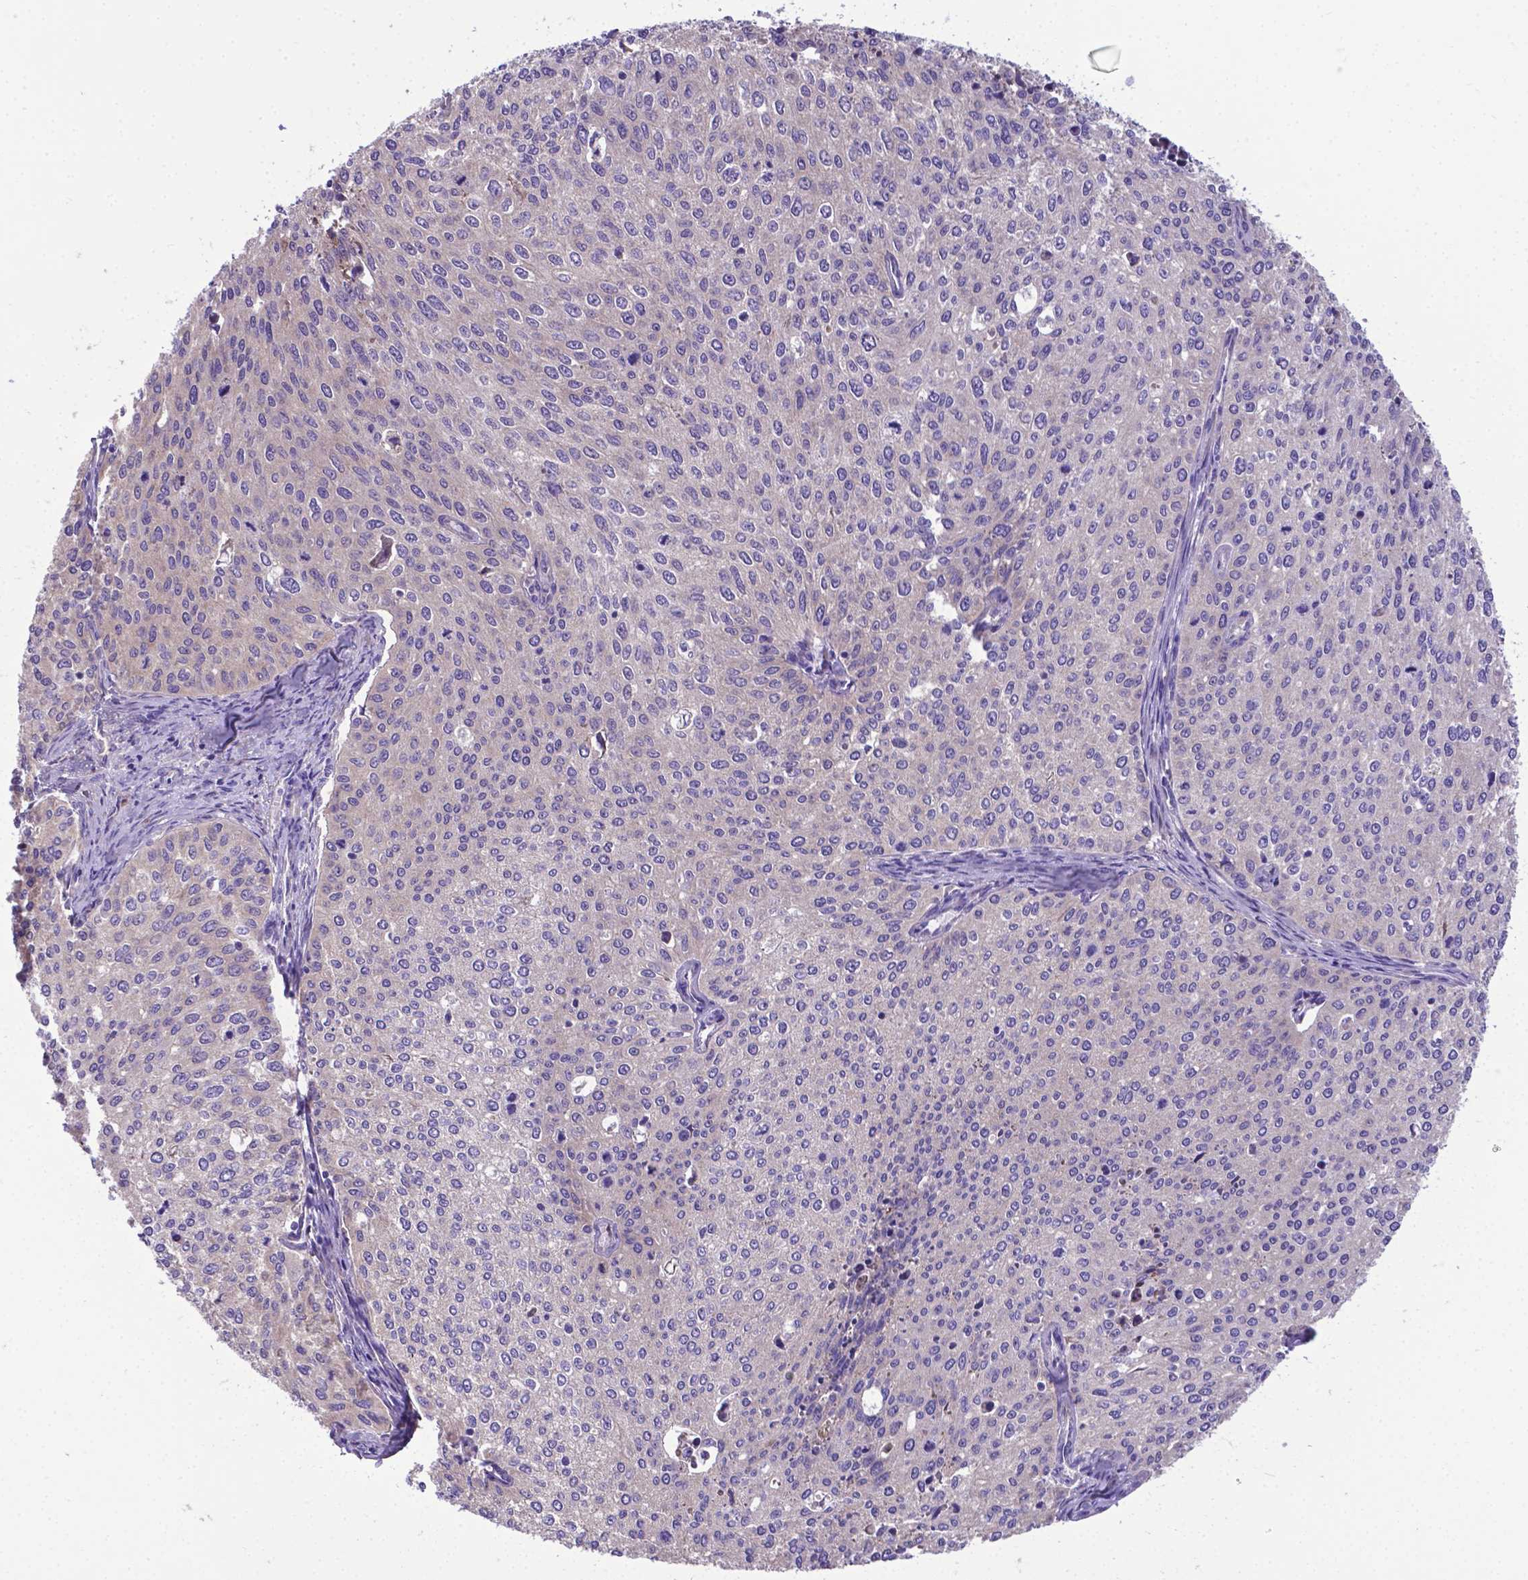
{"staining": {"intensity": "negative", "quantity": "none", "location": "none"}, "tissue": "cervical cancer", "cell_type": "Tumor cells", "image_type": "cancer", "snomed": [{"axis": "morphology", "description": "Squamous cell carcinoma, NOS"}, {"axis": "topography", "description": "Cervix"}], "caption": "Squamous cell carcinoma (cervical) was stained to show a protein in brown. There is no significant expression in tumor cells. The staining is performed using DAB (3,3'-diaminobenzidine) brown chromogen with nuclei counter-stained in using hematoxylin.", "gene": "RPL6", "patient": {"sex": "female", "age": 38}}